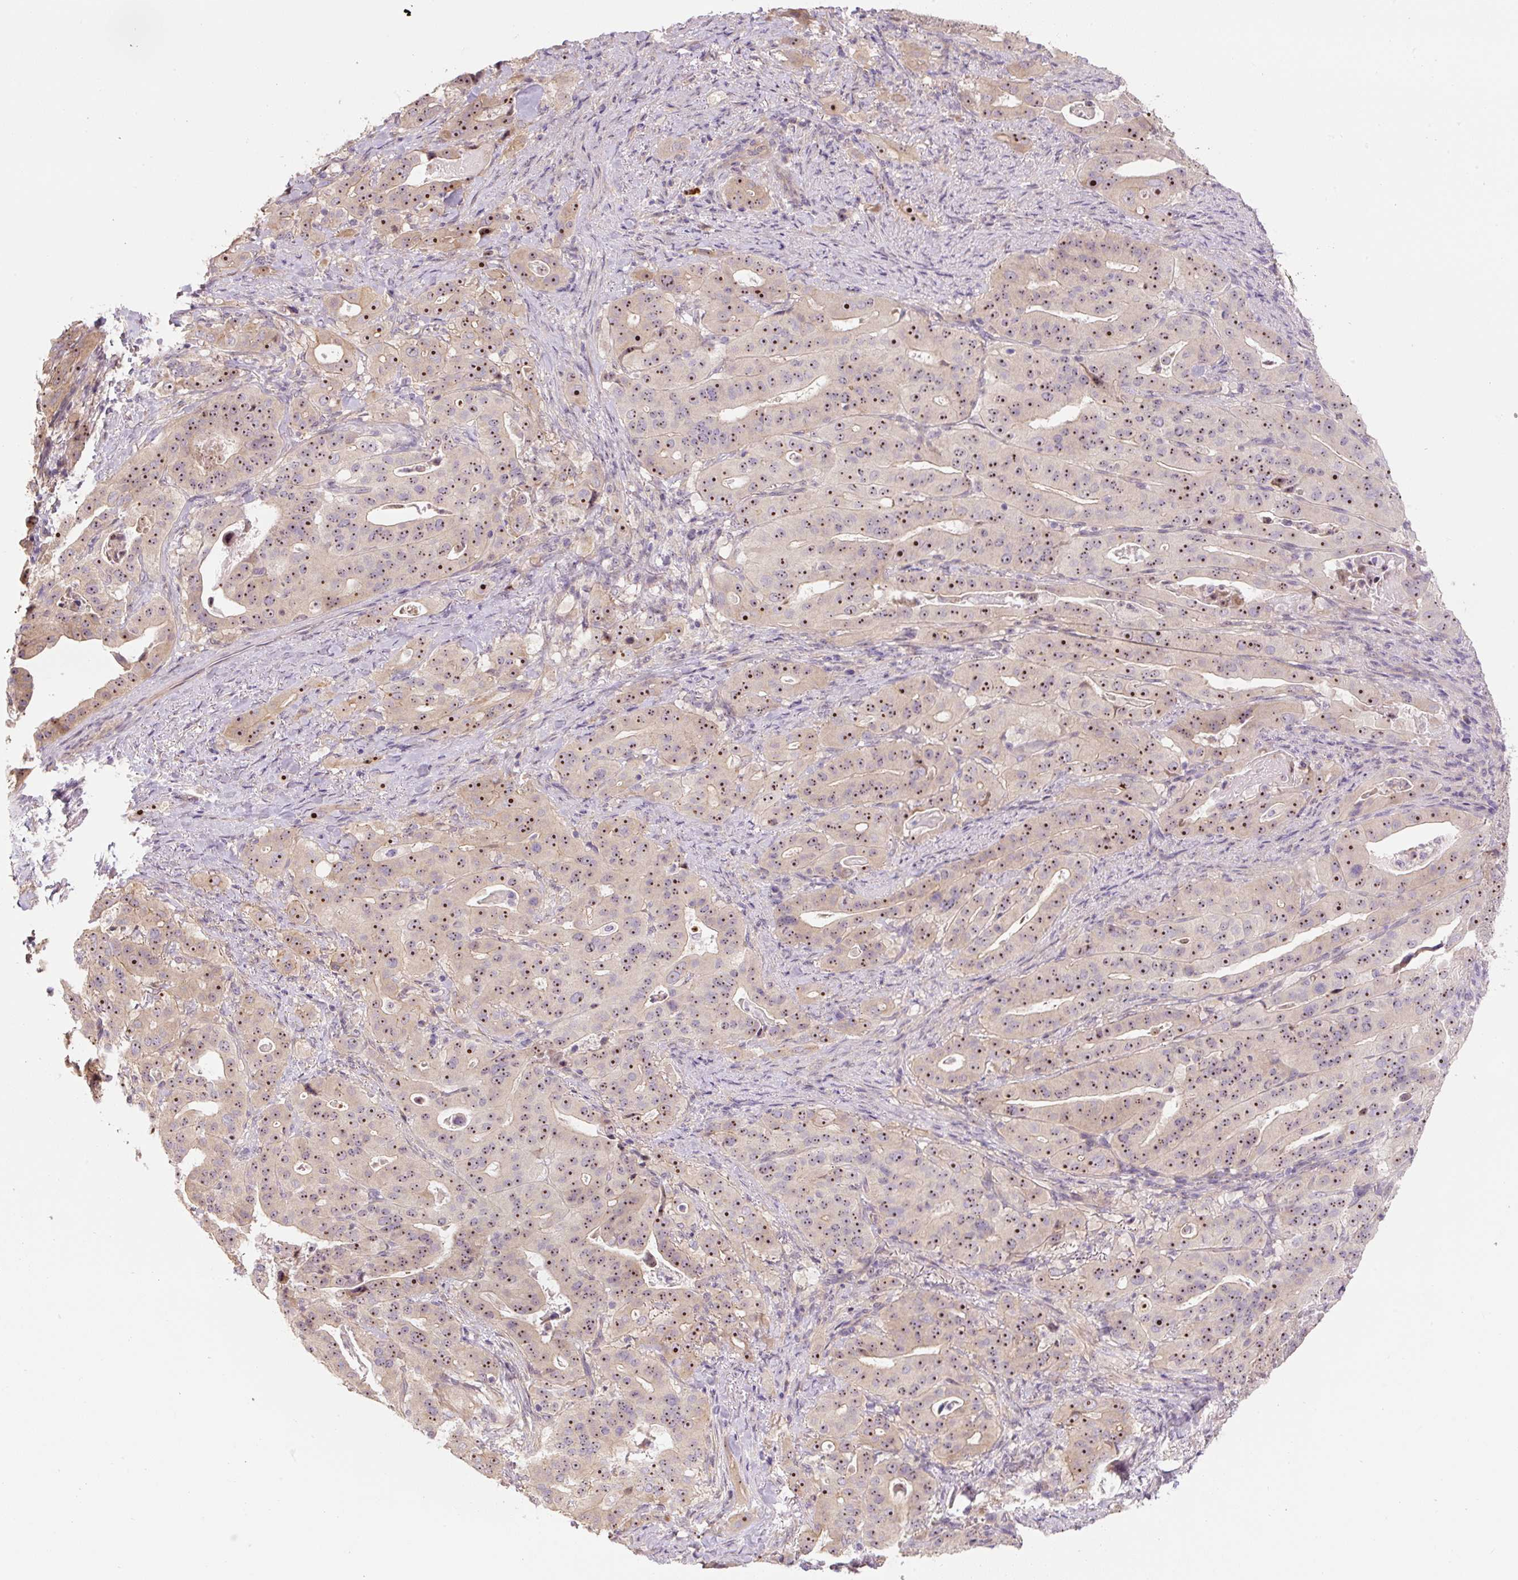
{"staining": {"intensity": "moderate", "quantity": ">75%", "location": "nuclear"}, "tissue": "stomach cancer", "cell_type": "Tumor cells", "image_type": "cancer", "snomed": [{"axis": "morphology", "description": "Adenocarcinoma, NOS"}, {"axis": "topography", "description": "Stomach"}], "caption": "IHC (DAB (3,3'-diaminobenzidine)) staining of stomach cancer reveals moderate nuclear protein expression in about >75% of tumor cells.", "gene": "TMEM151B", "patient": {"sex": "male", "age": 48}}